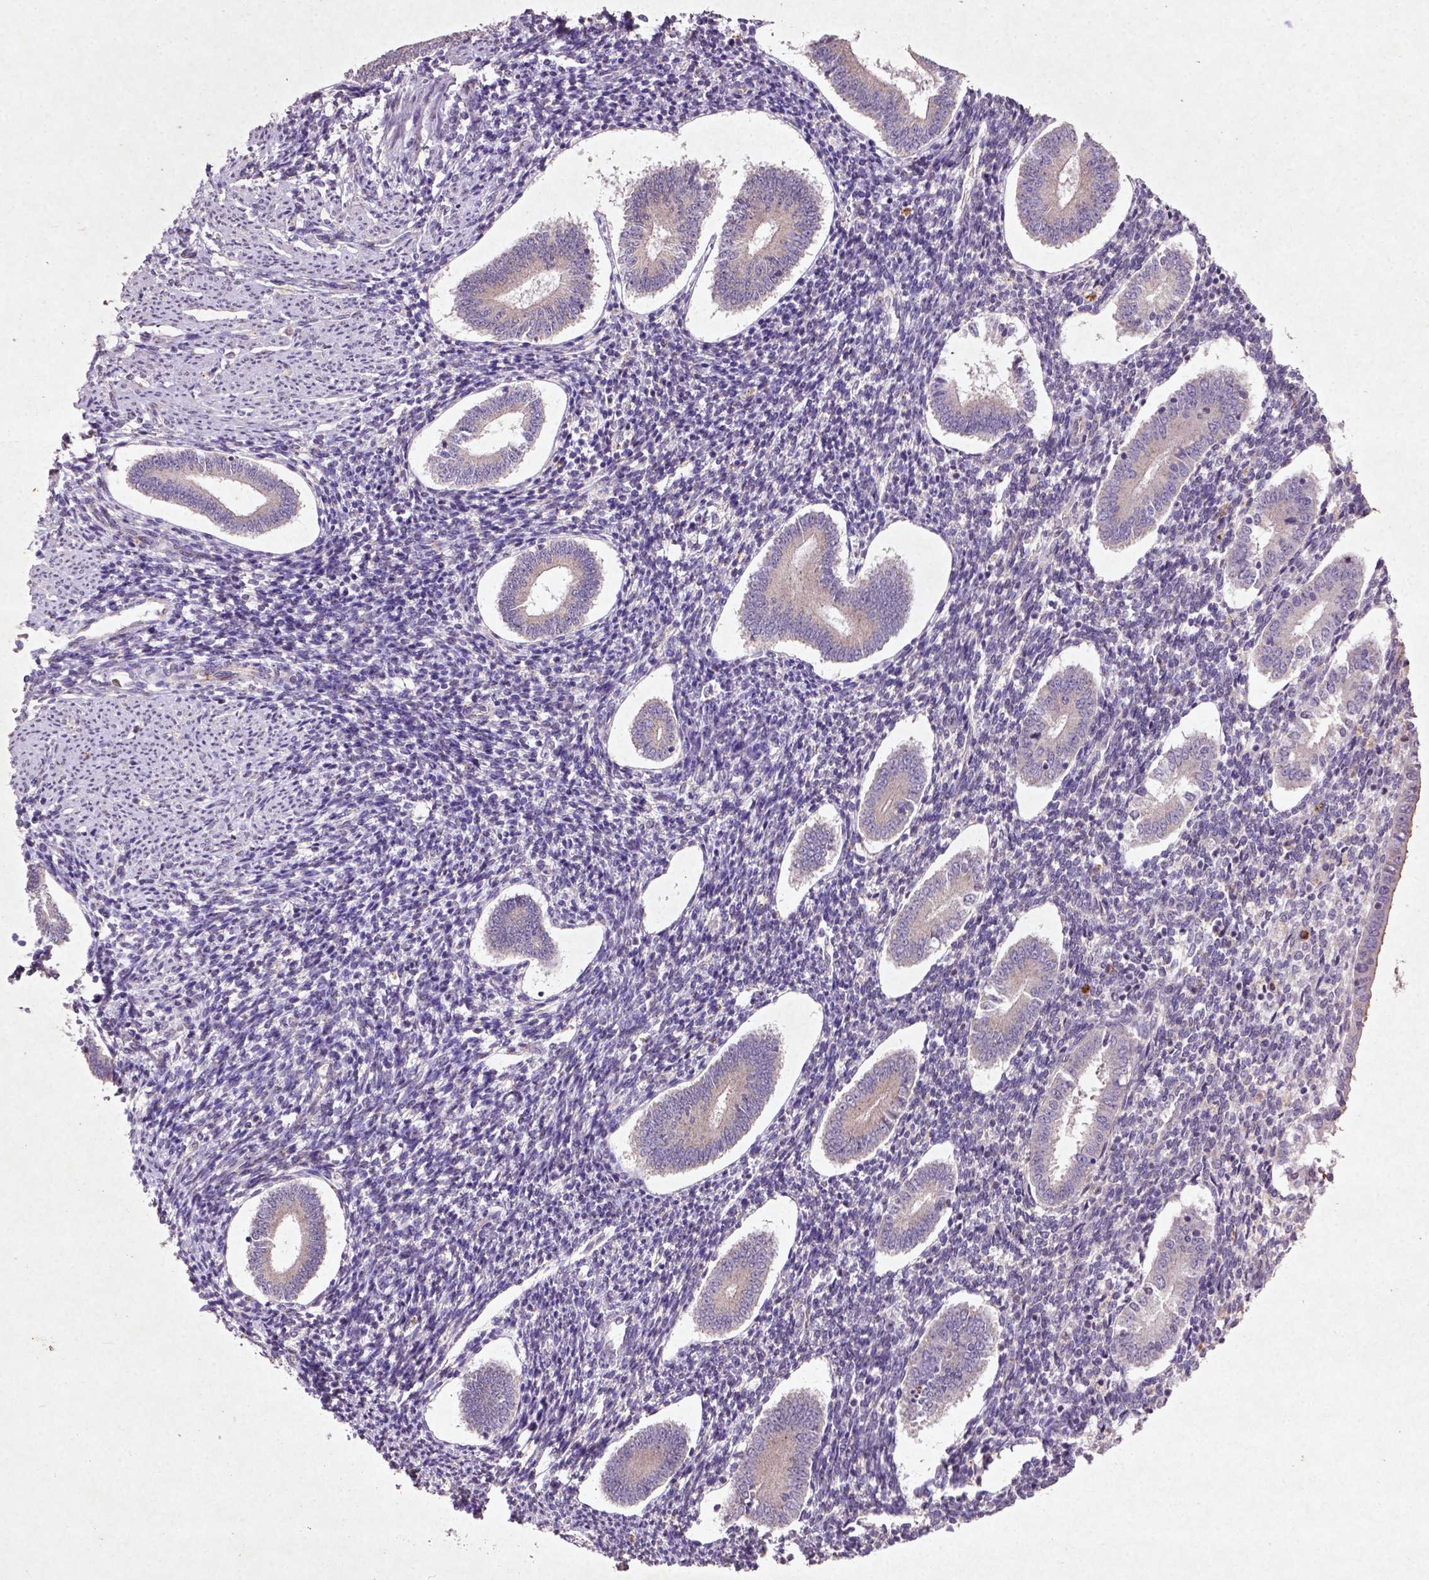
{"staining": {"intensity": "negative", "quantity": "none", "location": "none"}, "tissue": "endometrium", "cell_type": "Cells in endometrial stroma", "image_type": "normal", "snomed": [{"axis": "morphology", "description": "Normal tissue, NOS"}, {"axis": "topography", "description": "Endometrium"}], "caption": "Immunohistochemistry micrograph of unremarkable endometrium stained for a protein (brown), which shows no expression in cells in endometrial stroma.", "gene": "MTOR", "patient": {"sex": "female", "age": 40}}